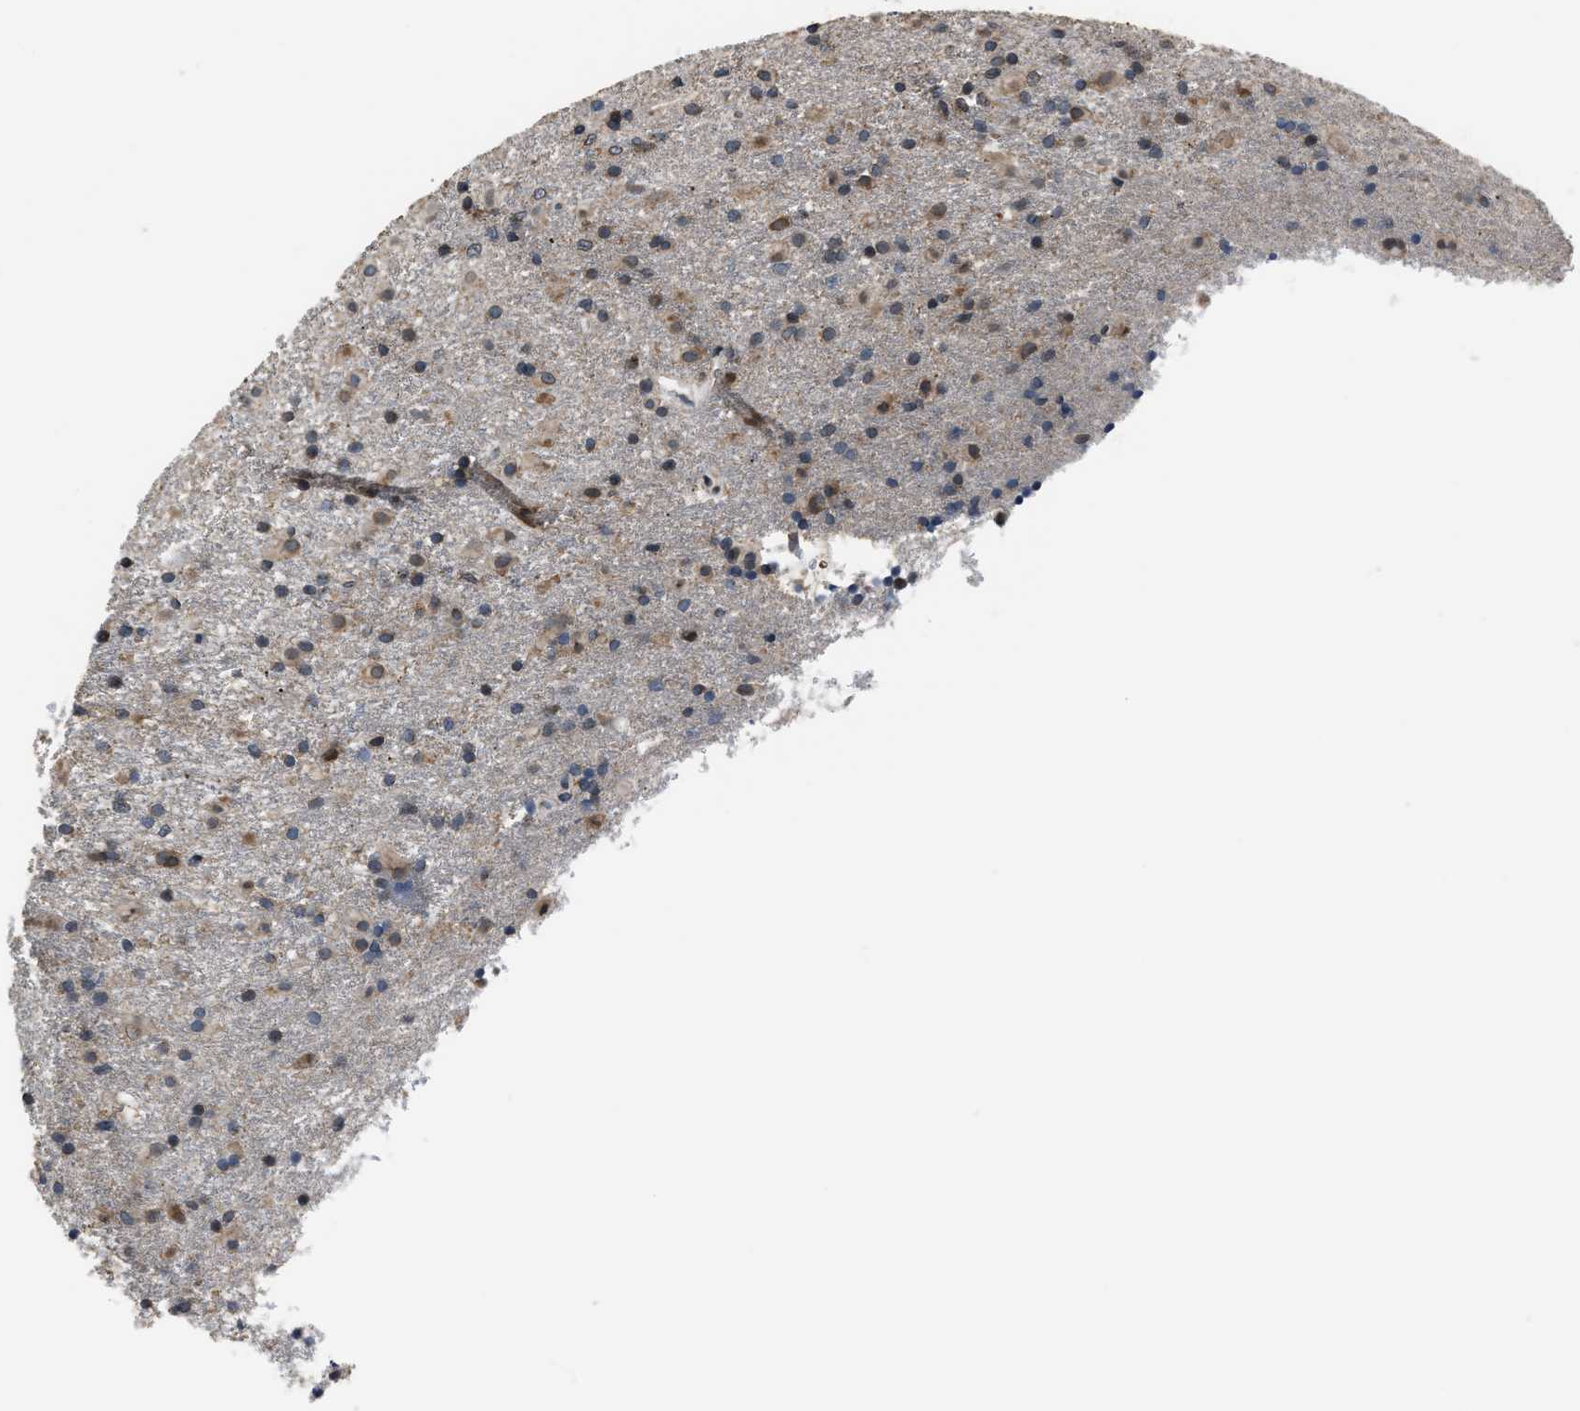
{"staining": {"intensity": "weak", "quantity": "25%-75%", "location": "cytoplasmic/membranous"}, "tissue": "glioma", "cell_type": "Tumor cells", "image_type": "cancer", "snomed": [{"axis": "morphology", "description": "Glioma, malignant, Low grade"}, {"axis": "topography", "description": "Brain"}], "caption": "Weak cytoplasmic/membranous staining is present in approximately 25%-75% of tumor cells in glioma.", "gene": "TNRC18", "patient": {"sex": "male", "age": 65}}